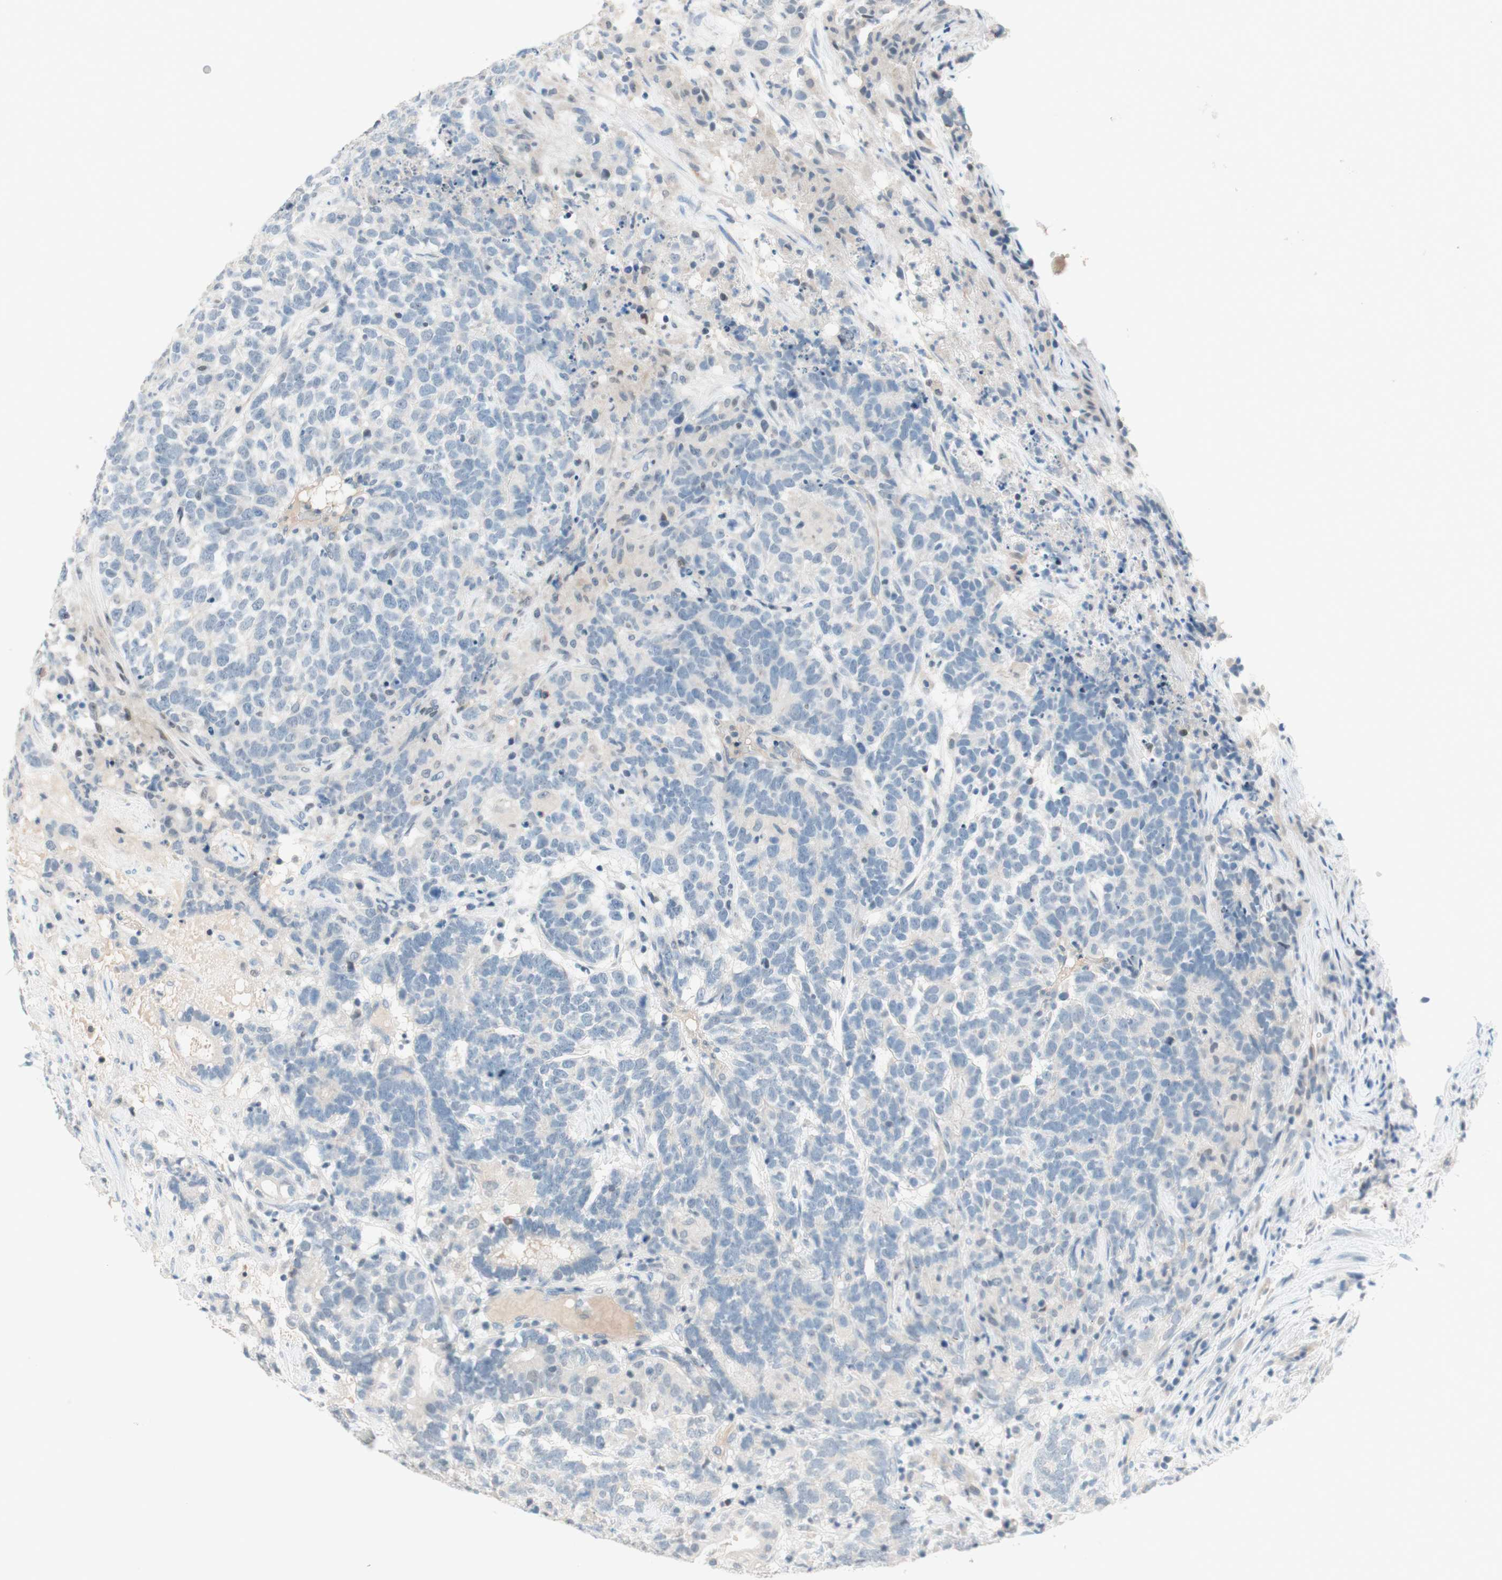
{"staining": {"intensity": "negative", "quantity": "none", "location": "none"}, "tissue": "testis cancer", "cell_type": "Tumor cells", "image_type": "cancer", "snomed": [{"axis": "morphology", "description": "Carcinoma, Embryonal, NOS"}, {"axis": "topography", "description": "Testis"}], "caption": "A histopathology image of testis cancer stained for a protein shows no brown staining in tumor cells.", "gene": "JPH1", "patient": {"sex": "male", "age": 26}}